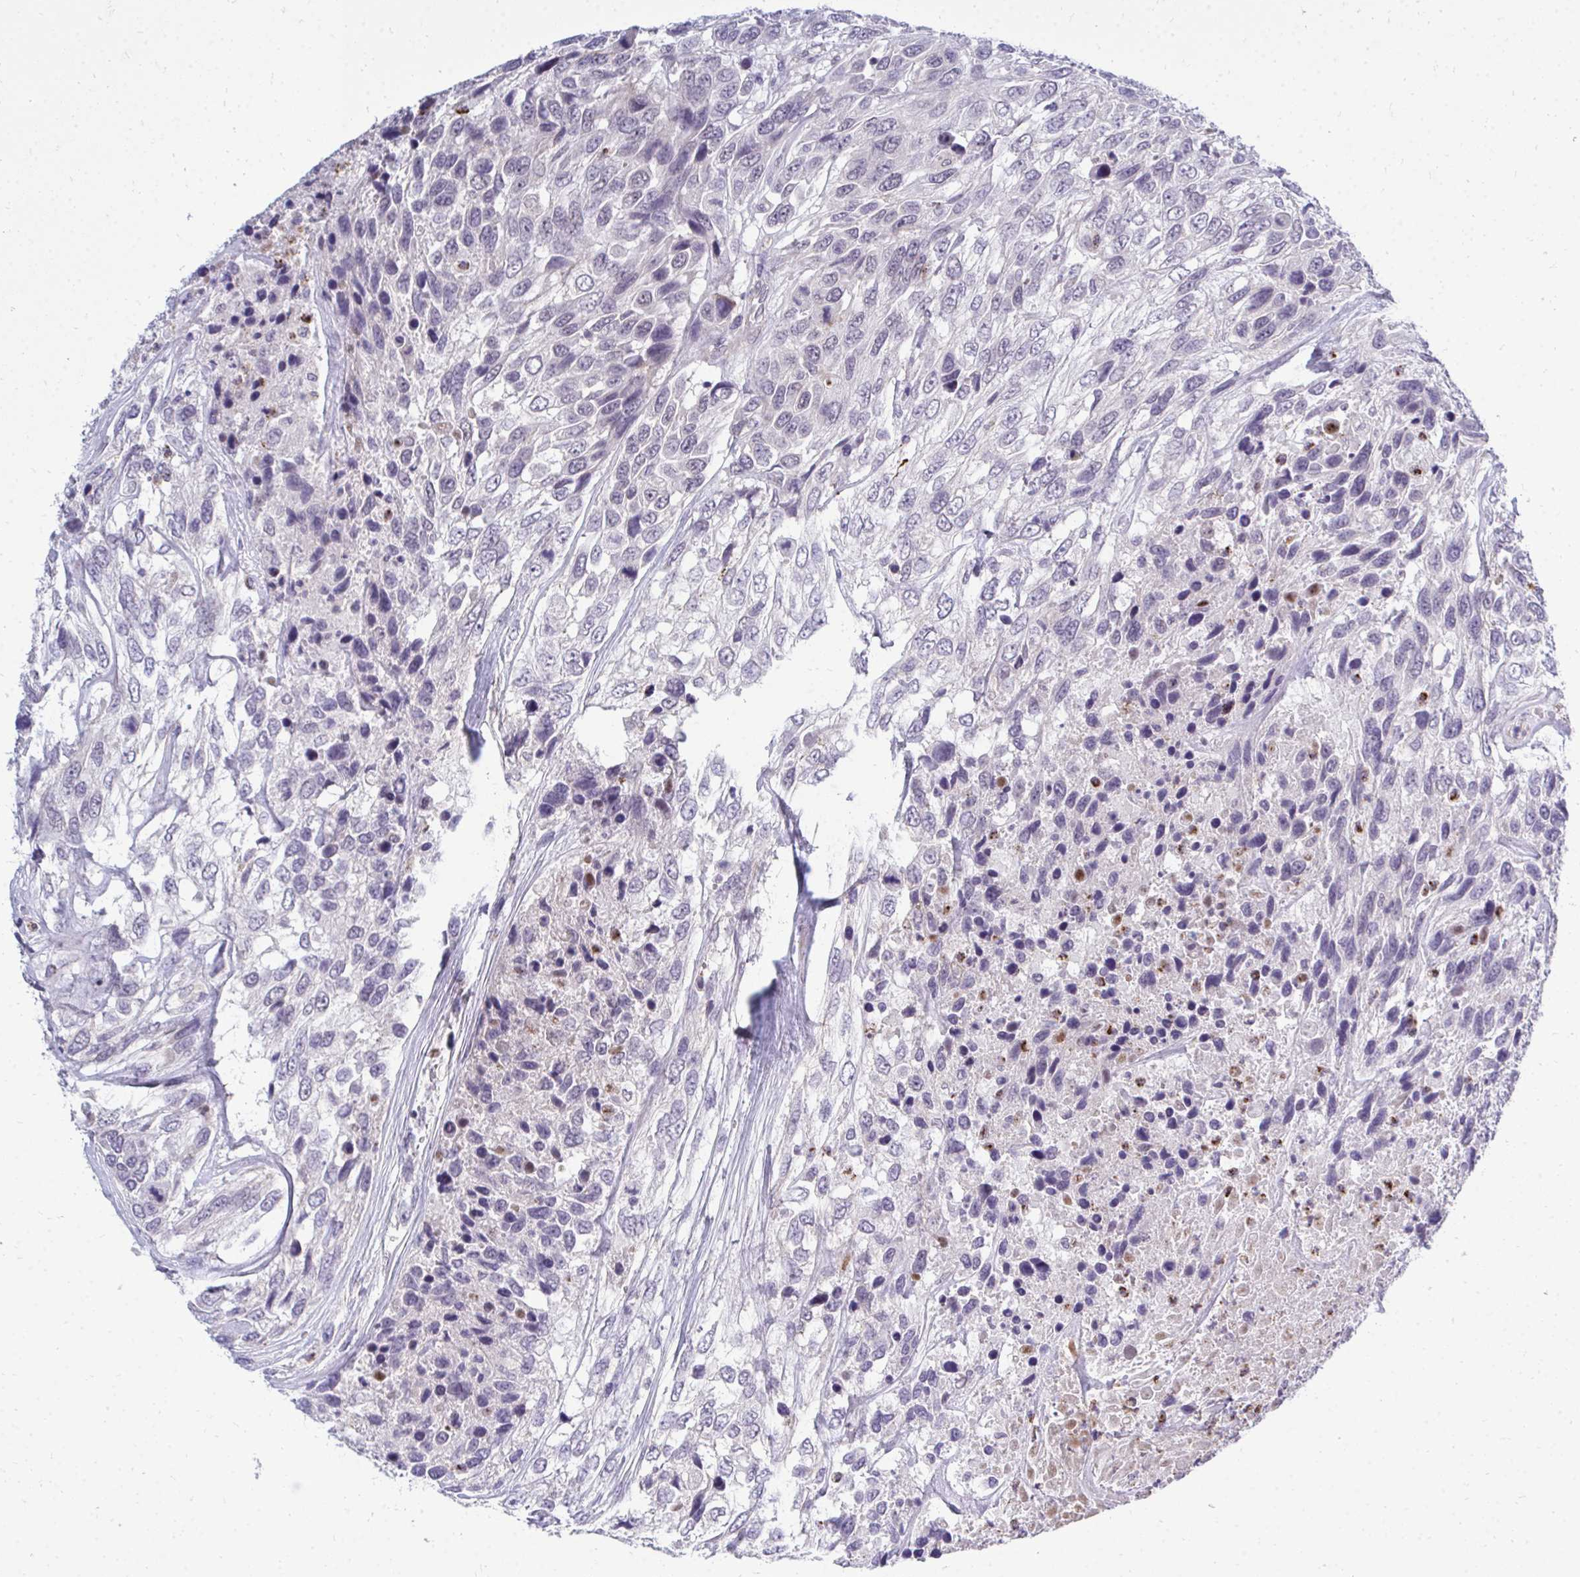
{"staining": {"intensity": "negative", "quantity": "none", "location": "none"}, "tissue": "urothelial cancer", "cell_type": "Tumor cells", "image_type": "cancer", "snomed": [{"axis": "morphology", "description": "Urothelial carcinoma, High grade"}, {"axis": "topography", "description": "Urinary bladder"}], "caption": "High power microscopy photomicrograph of an immunohistochemistry micrograph of urothelial cancer, revealing no significant expression in tumor cells.", "gene": "ACSL5", "patient": {"sex": "female", "age": 70}}